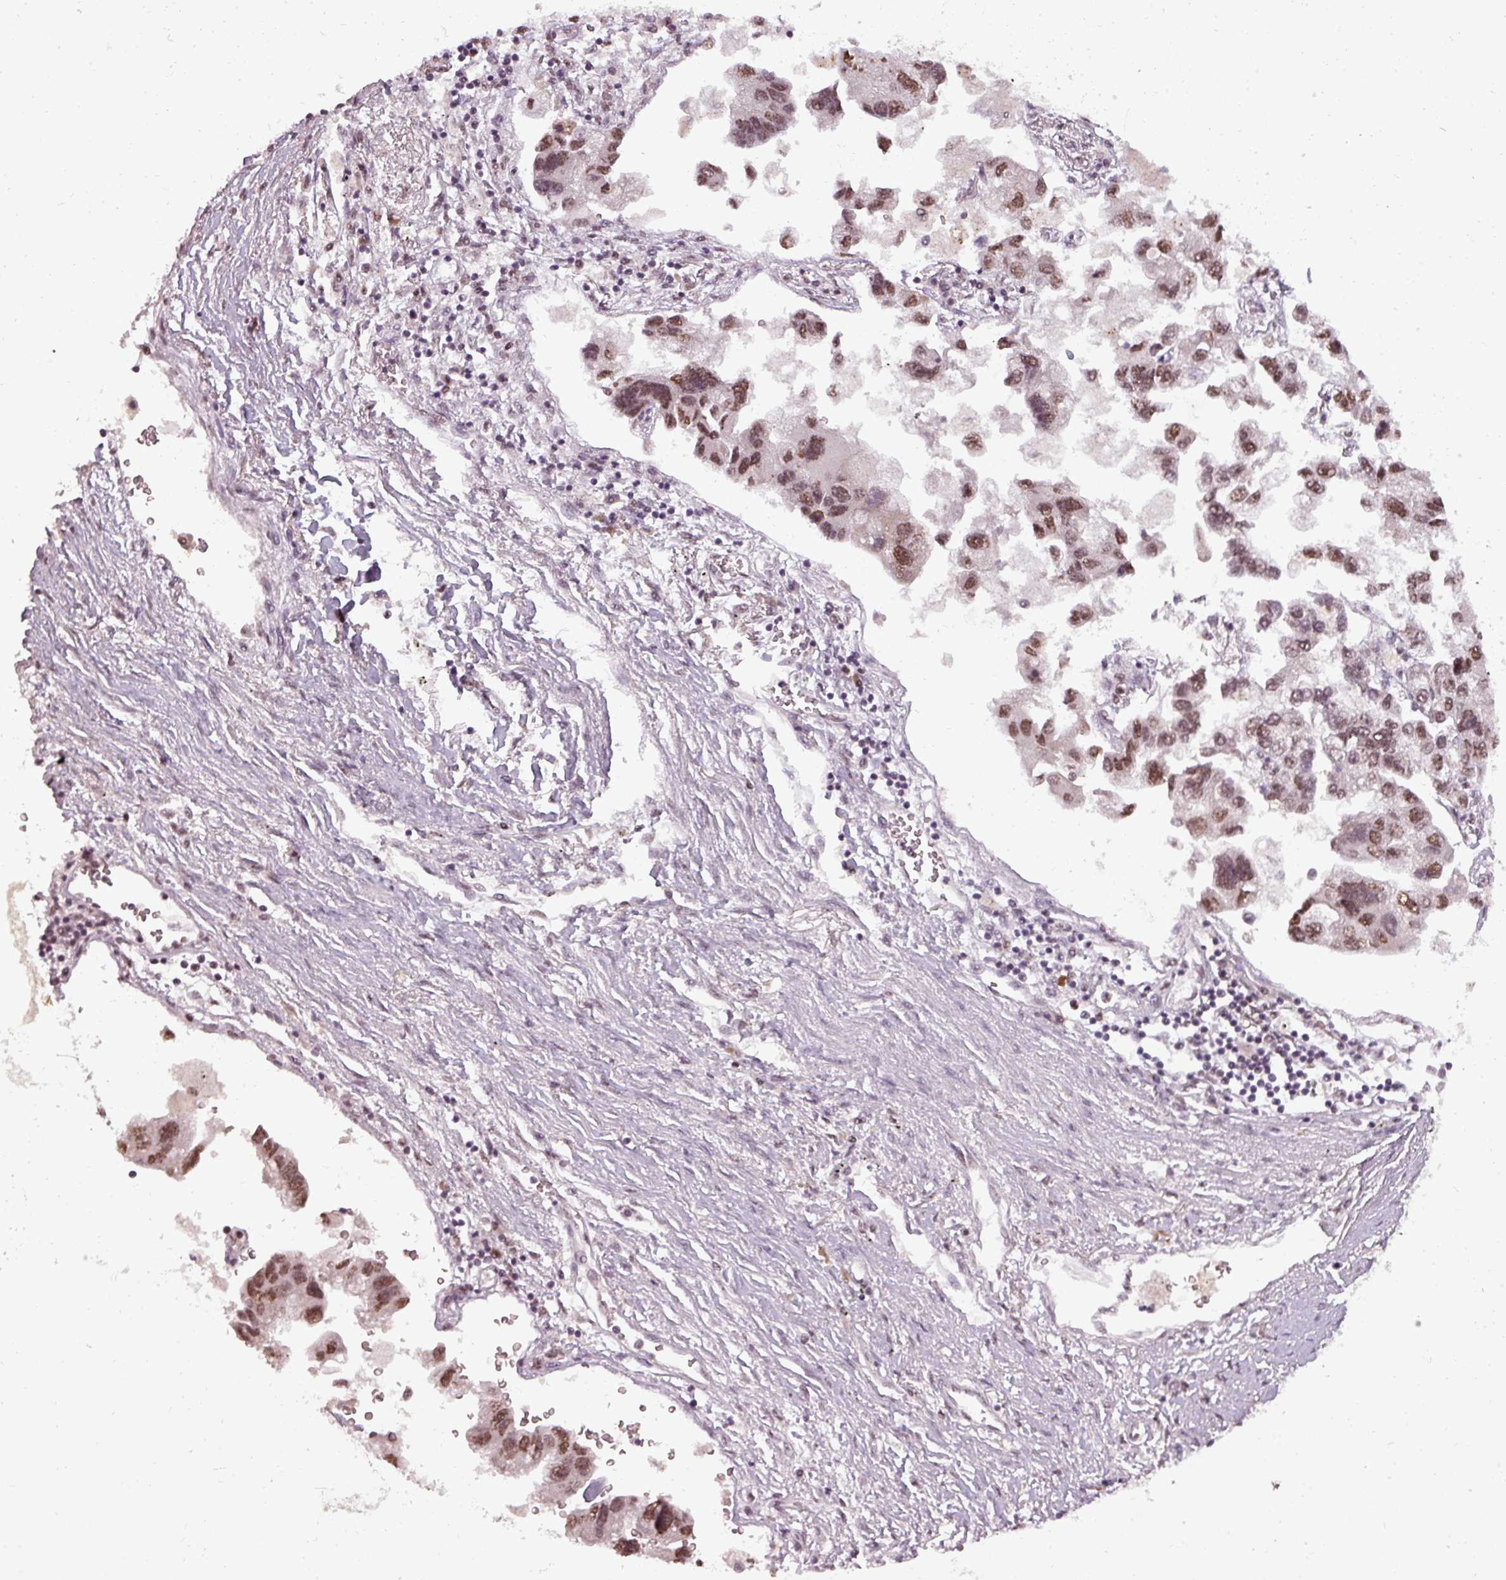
{"staining": {"intensity": "moderate", "quantity": ">75%", "location": "nuclear"}, "tissue": "lung cancer", "cell_type": "Tumor cells", "image_type": "cancer", "snomed": [{"axis": "morphology", "description": "Adenocarcinoma, NOS"}, {"axis": "topography", "description": "Lung"}], "caption": "IHC micrograph of neoplastic tissue: lung adenocarcinoma stained using immunohistochemistry (IHC) exhibits medium levels of moderate protein expression localized specifically in the nuclear of tumor cells, appearing as a nuclear brown color.", "gene": "BCAS3", "patient": {"sex": "female", "age": 54}}